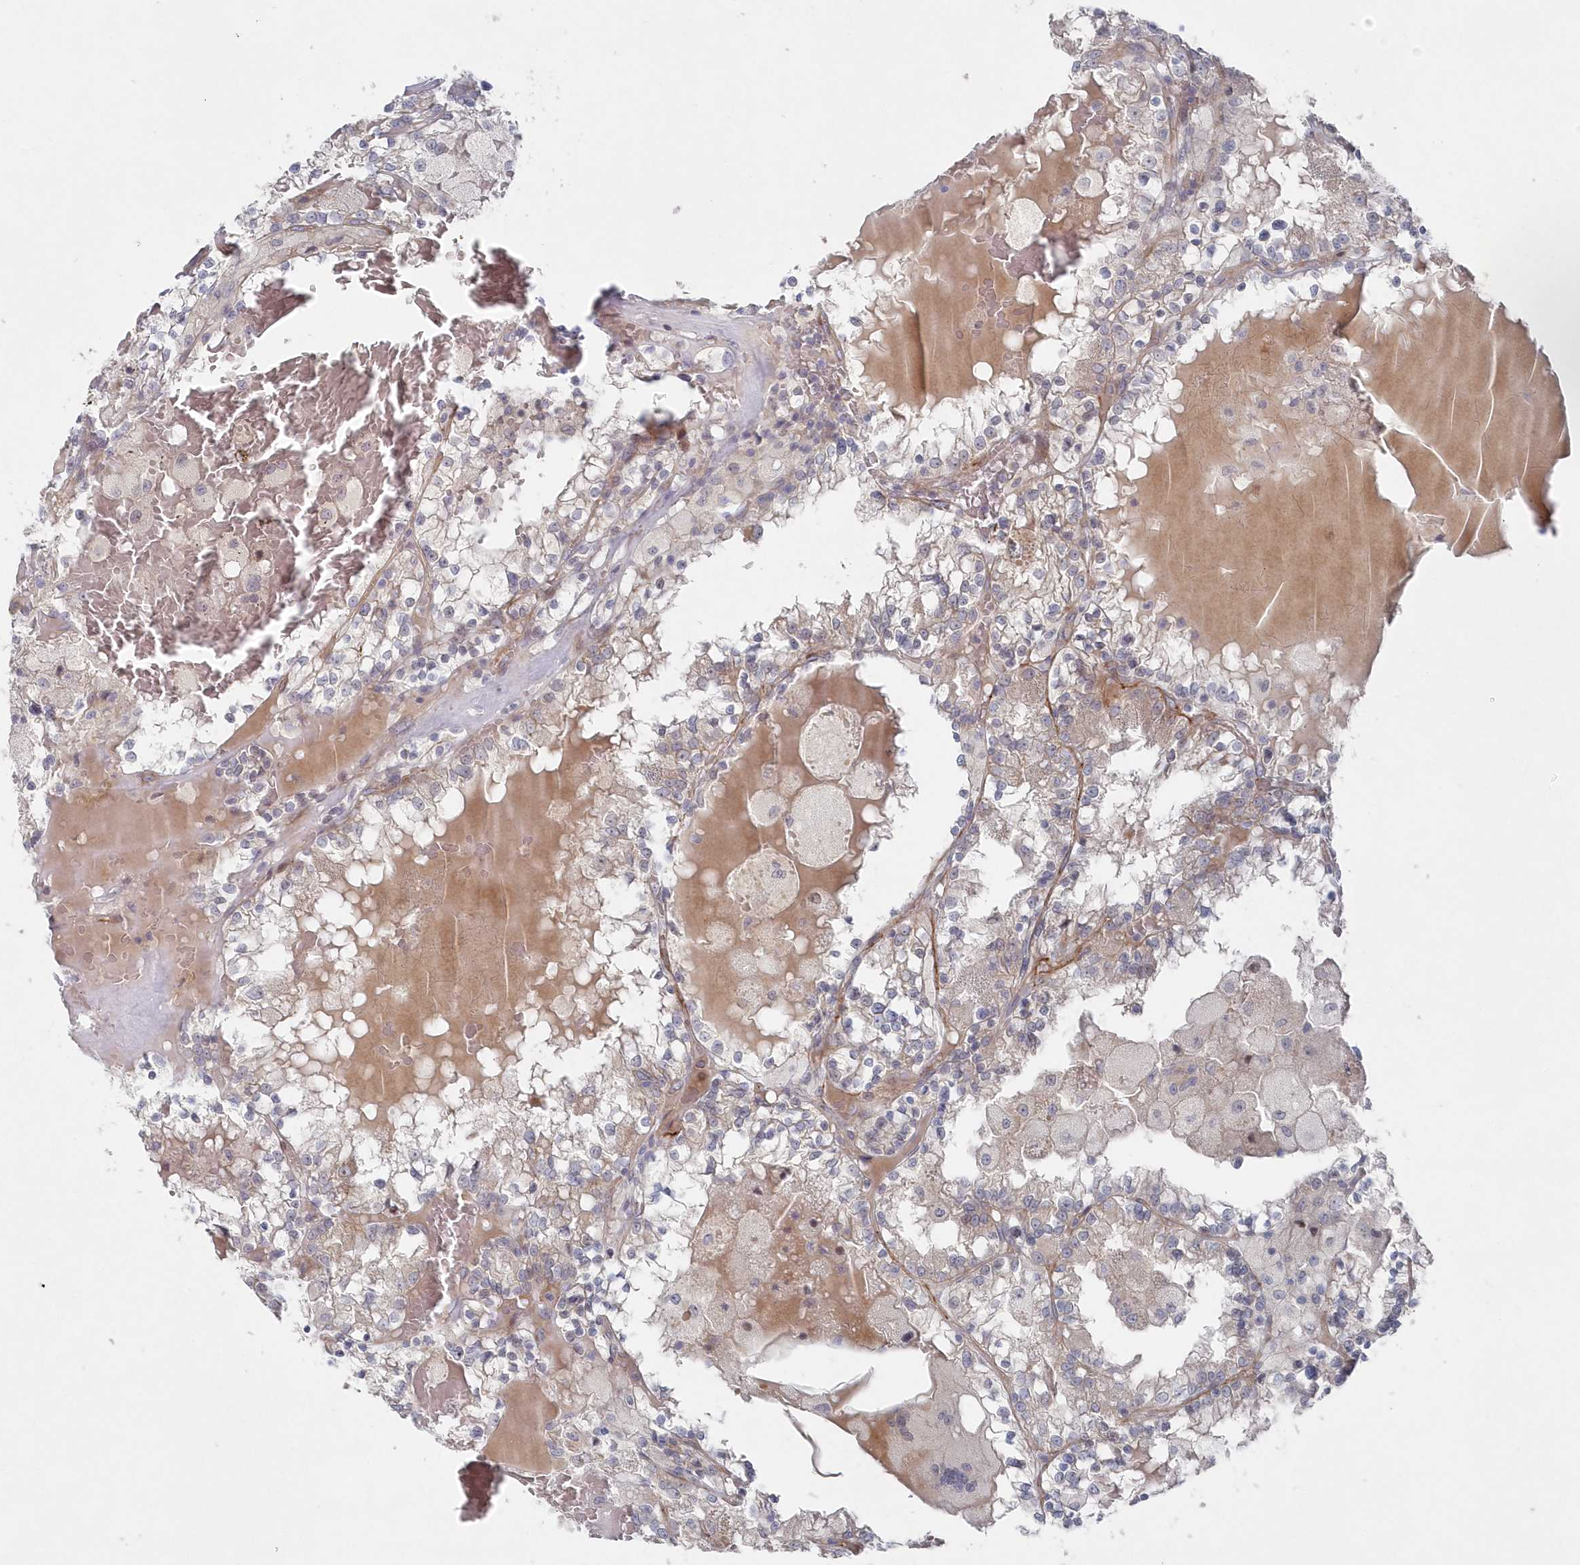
{"staining": {"intensity": "weak", "quantity": "<25%", "location": "cytoplasmic/membranous"}, "tissue": "renal cancer", "cell_type": "Tumor cells", "image_type": "cancer", "snomed": [{"axis": "morphology", "description": "Adenocarcinoma, NOS"}, {"axis": "topography", "description": "Kidney"}], "caption": "DAB (3,3'-diaminobenzidine) immunohistochemical staining of renal cancer (adenocarcinoma) displays no significant staining in tumor cells. (DAB IHC with hematoxylin counter stain).", "gene": "KIAA1586", "patient": {"sex": "female", "age": 56}}